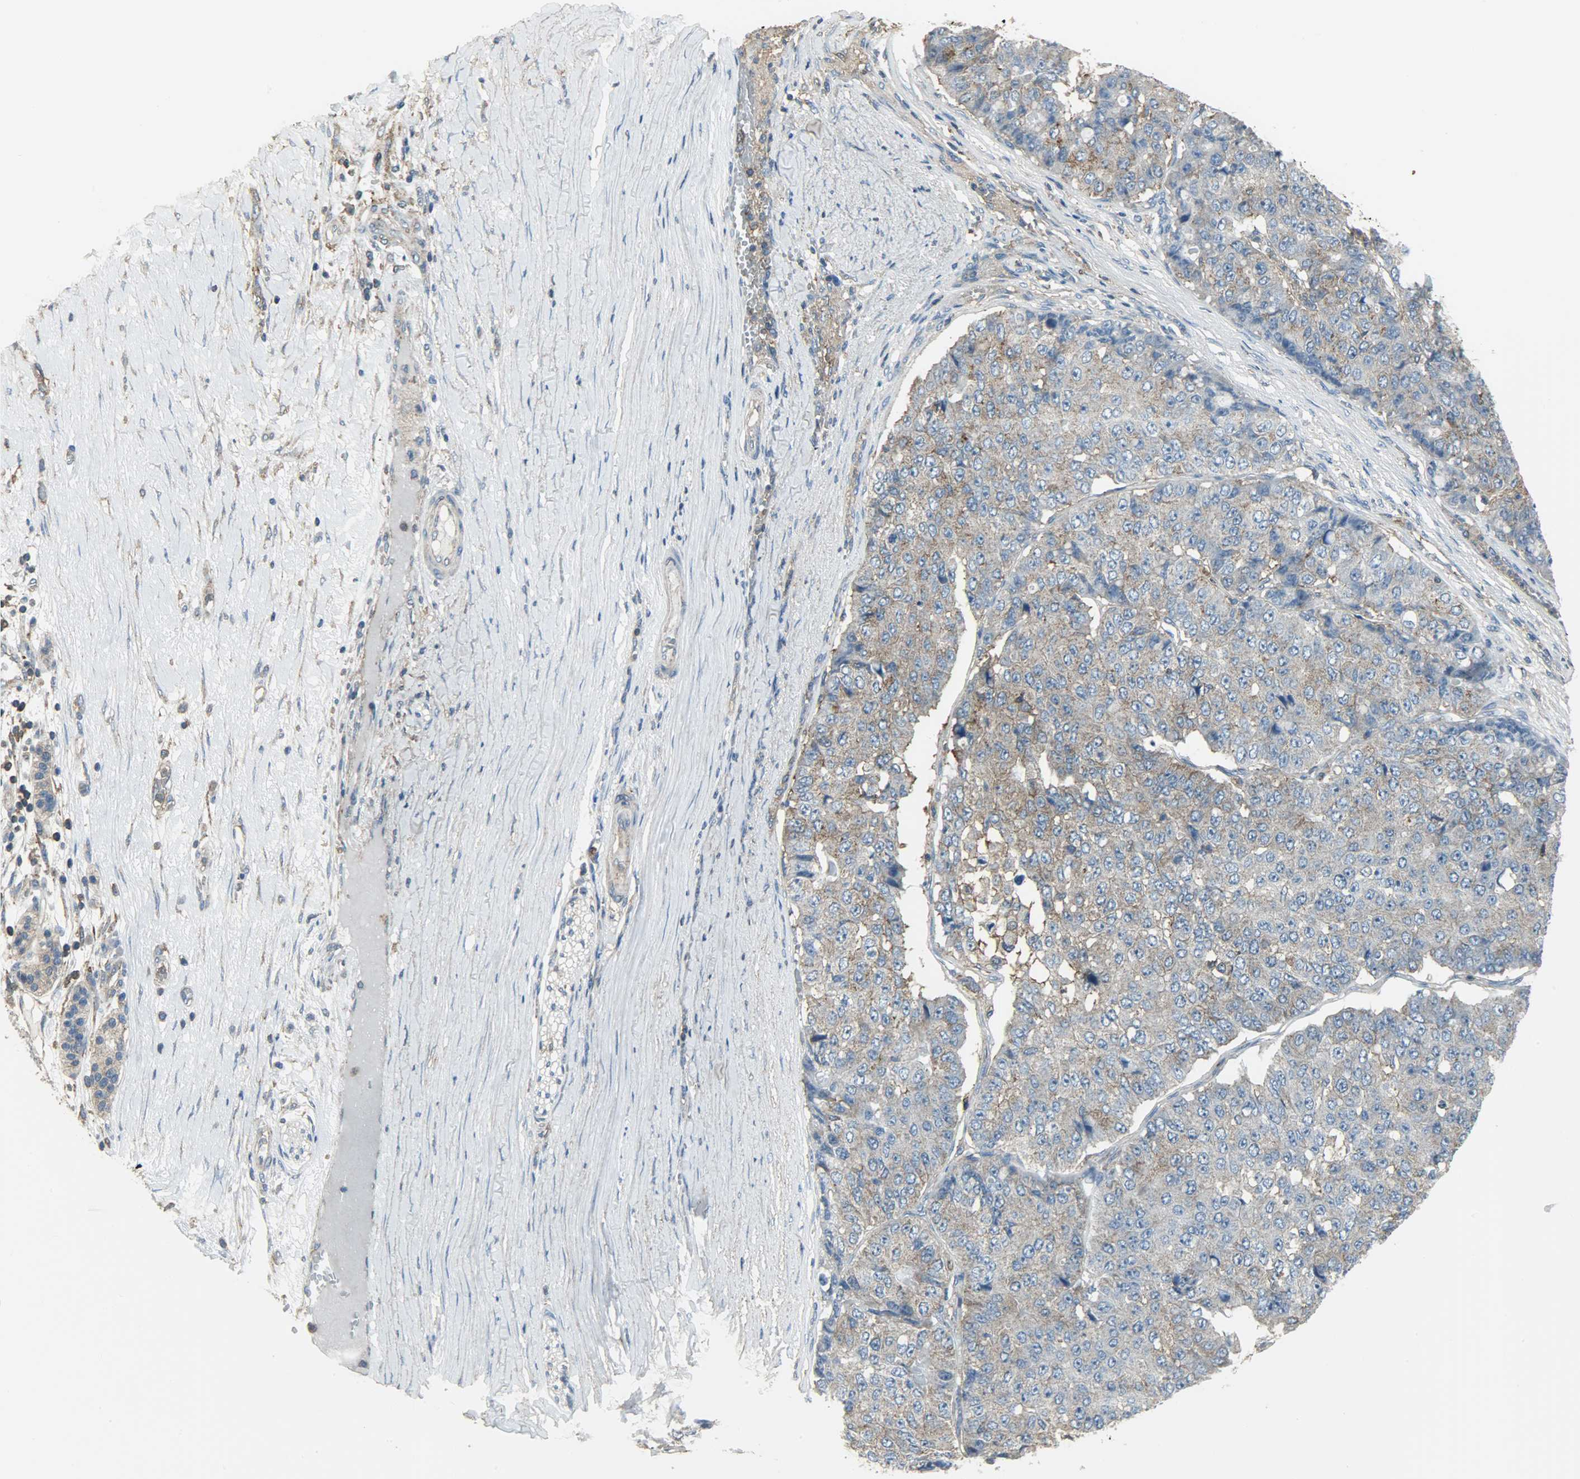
{"staining": {"intensity": "moderate", "quantity": ">75%", "location": "cytoplasmic/membranous"}, "tissue": "pancreatic cancer", "cell_type": "Tumor cells", "image_type": "cancer", "snomed": [{"axis": "morphology", "description": "Adenocarcinoma, NOS"}, {"axis": "topography", "description": "Pancreas"}], "caption": "Immunohistochemical staining of pancreatic adenocarcinoma shows moderate cytoplasmic/membranous protein expression in about >75% of tumor cells.", "gene": "DNAJA4", "patient": {"sex": "male", "age": 50}}